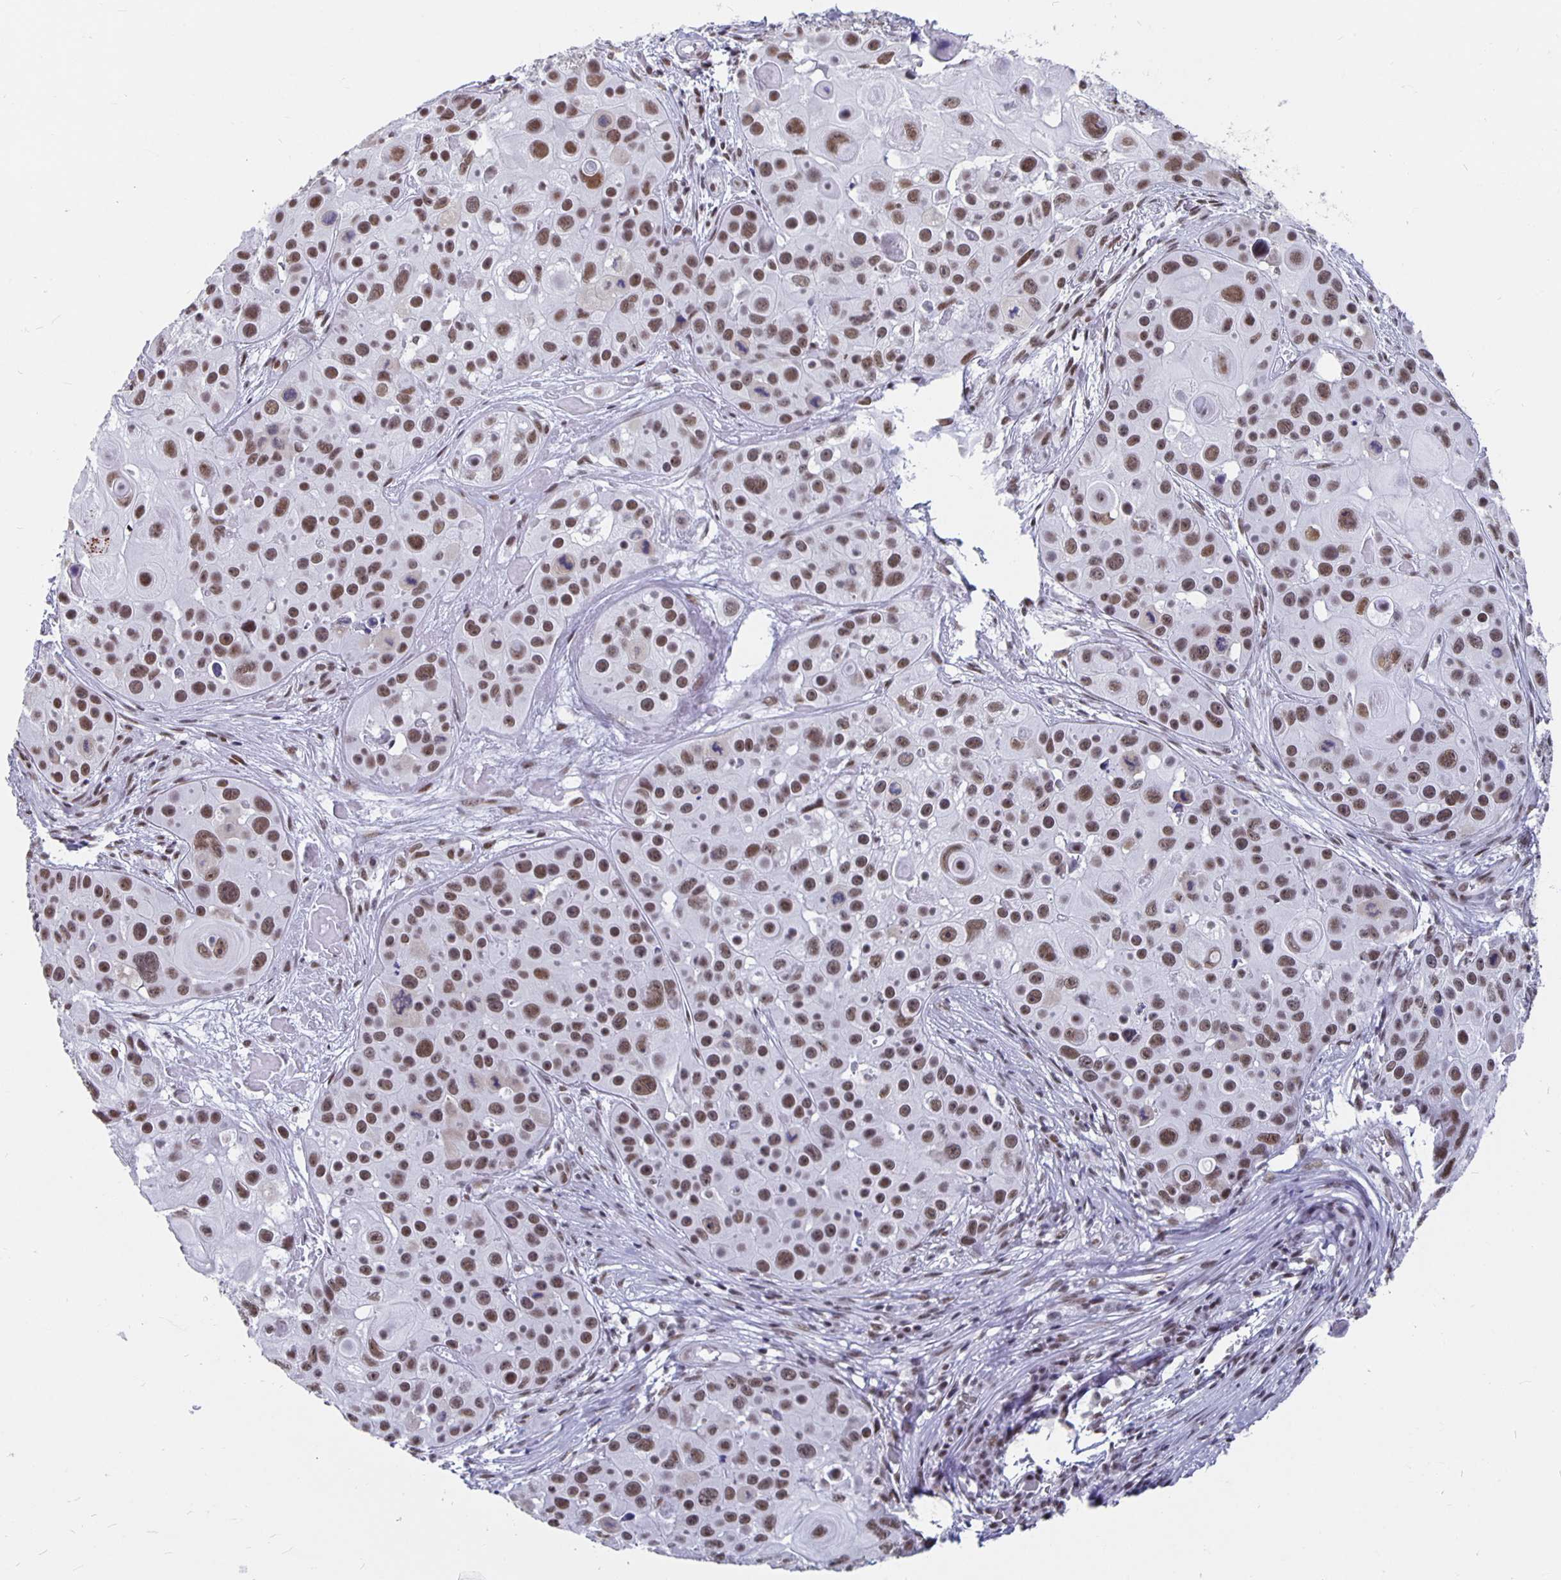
{"staining": {"intensity": "moderate", "quantity": ">75%", "location": "nuclear"}, "tissue": "skin cancer", "cell_type": "Tumor cells", "image_type": "cancer", "snomed": [{"axis": "morphology", "description": "Squamous cell carcinoma, NOS"}, {"axis": "topography", "description": "Skin"}], "caption": "Tumor cells display medium levels of moderate nuclear staining in approximately >75% of cells in skin squamous cell carcinoma.", "gene": "PBX2", "patient": {"sex": "male", "age": 92}}